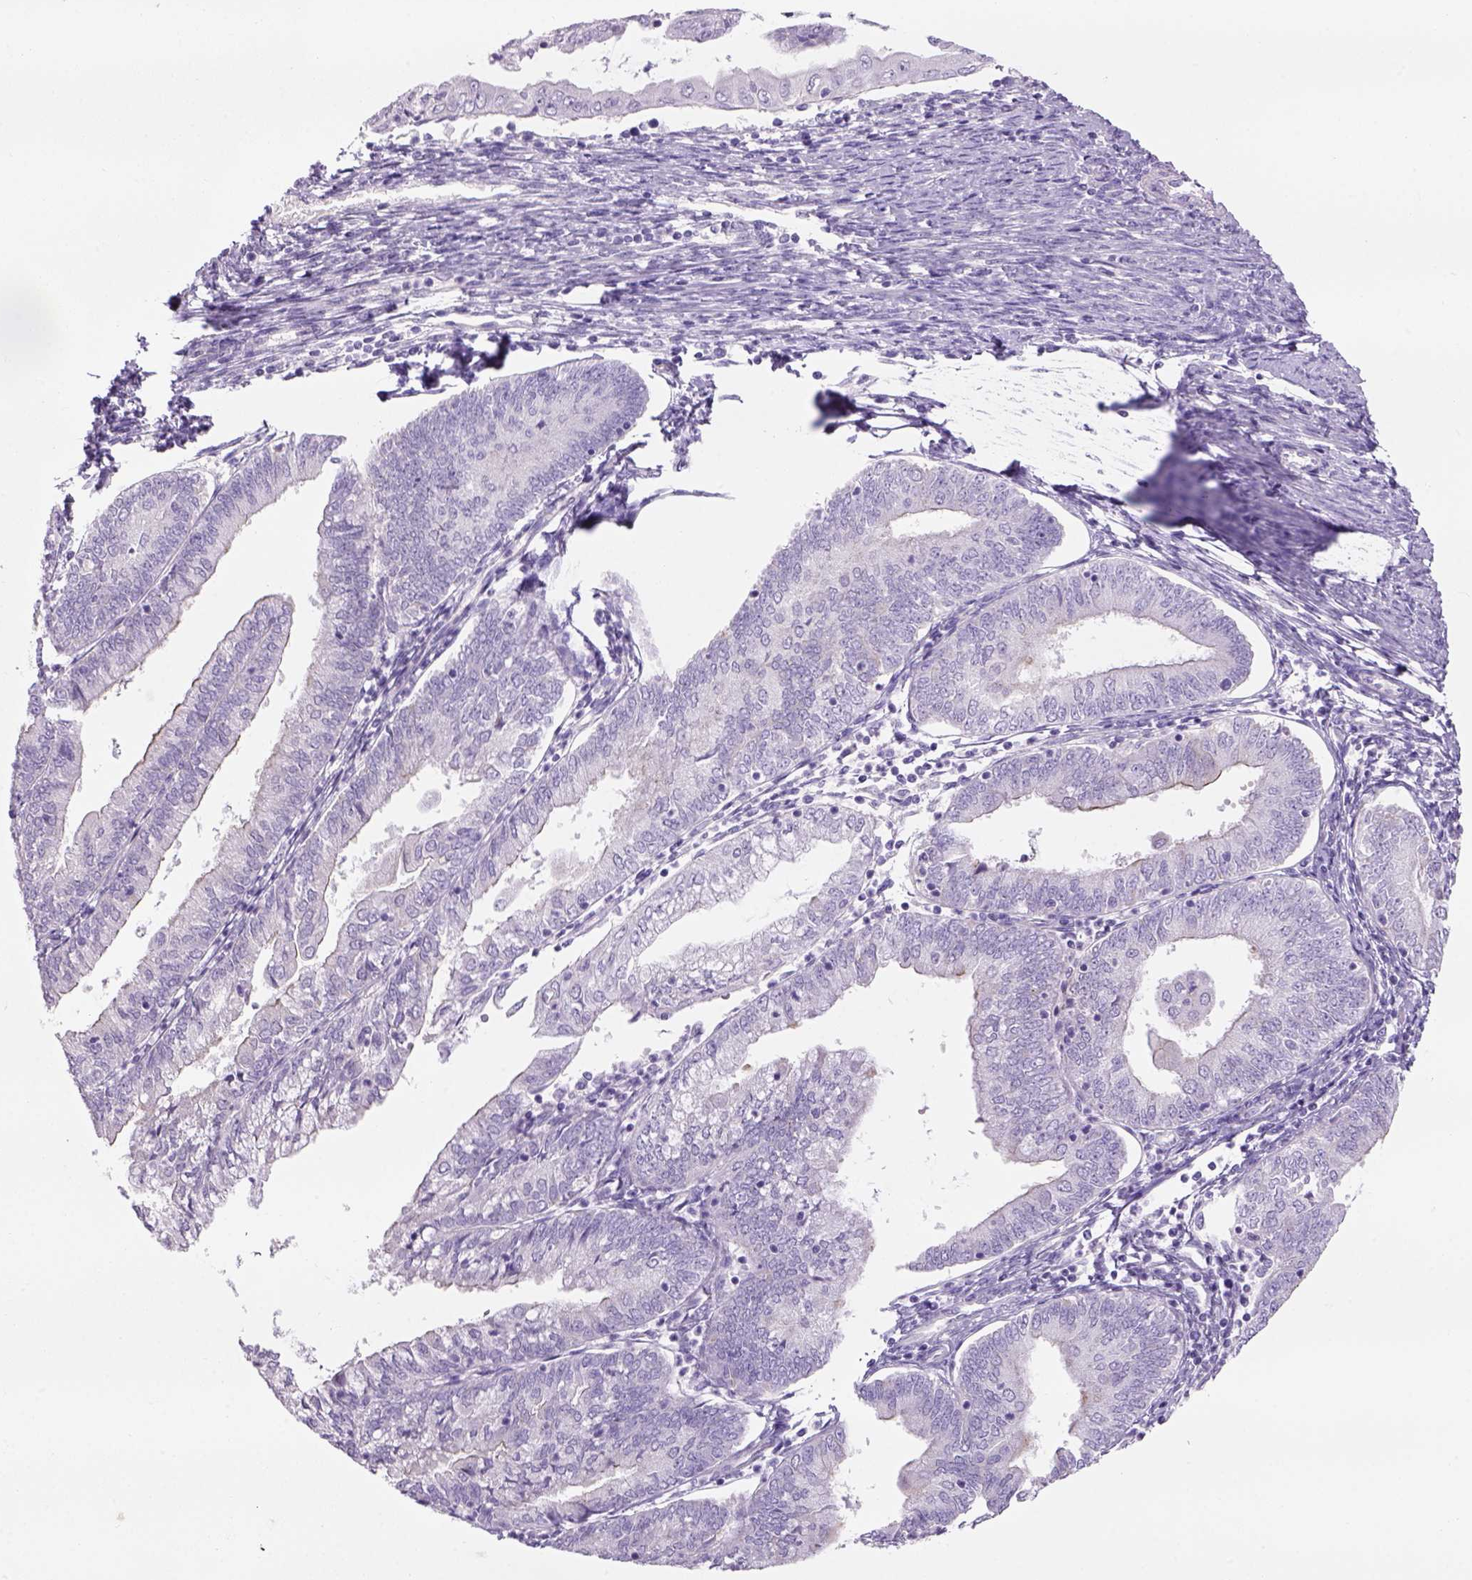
{"staining": {"intensity": "negative", "quantity": "none", "location": "none"}, "tissue": "endometrial cancer", "cell_type": "Tumor cells", "image_type": "cancer", "snomed": [{"axis": "morphology", "description": "Adenocarcinoma, NOS"}, {"axis": "topography", "description": "Endometrium"}], "caption": "High magnification brightfield microscopy of endometrial adenocarcinoma stained with DAB (3,3'-diaminobenzidine) (brown) and counterstained with hematoxylin (blue): tumor cells show no significant positivity.", "gene": "TENM4", "patient": {"sex": "female", "age": 55}}